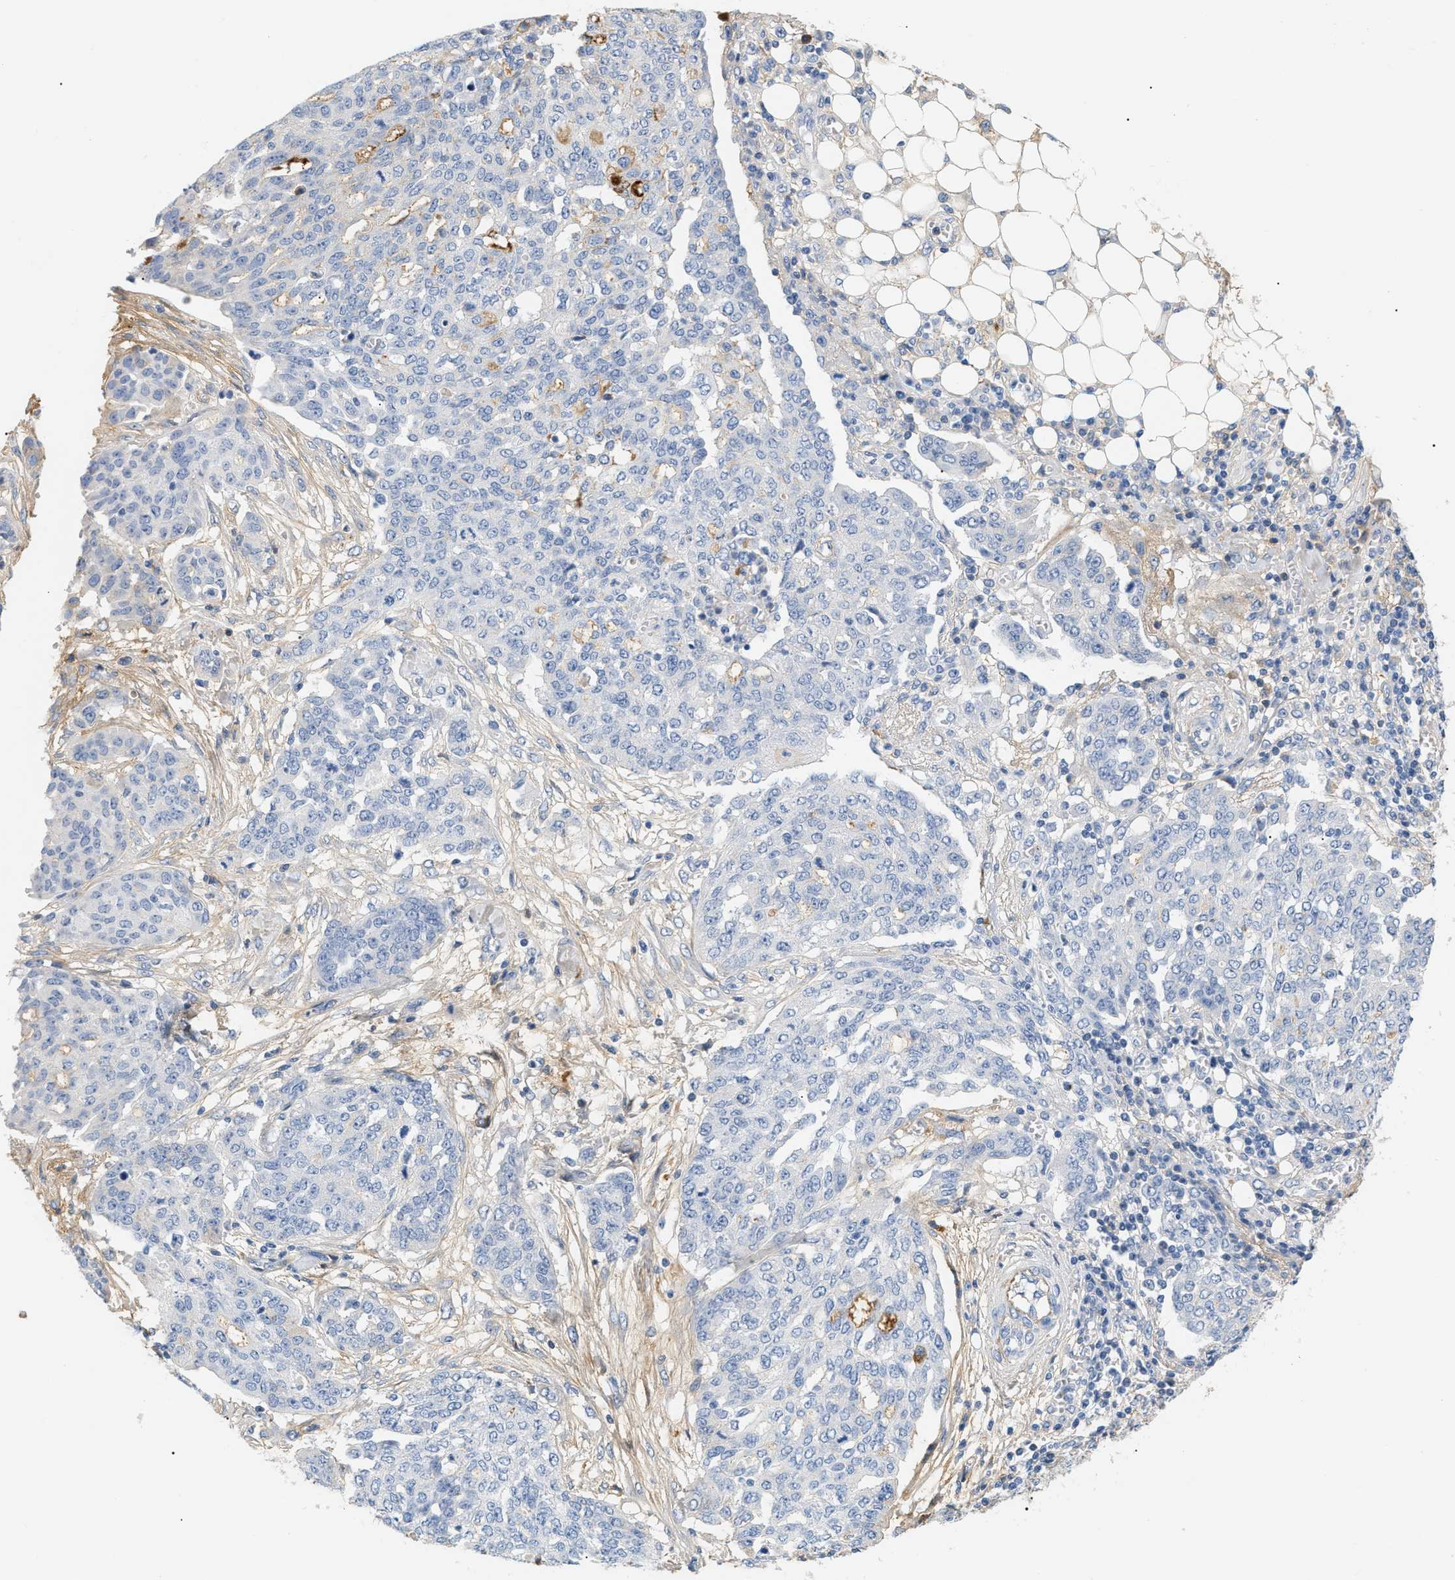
{"staining": {"intensity": "negative", "quantity": "none", "location": "none"}, "tissue": "ovarian cancer", "cell_type": "Tumor cells", "image_type": "cancer", "snomed": [{"axis": "morphology", "description": "Cystadenocarcinoma, serous, NOS"}, {"axis": "topography", "description": "Soft tissue"}, {"axis": "topography", "description": "Ovary"}], "caption": "Ovarian cancer (serous cystadenocarcinoma) was stained to show a protein in brown. There is no significant staining in tumor cells.", "gene": "CFH", "patient": {"sex": "female", "age": 57}}